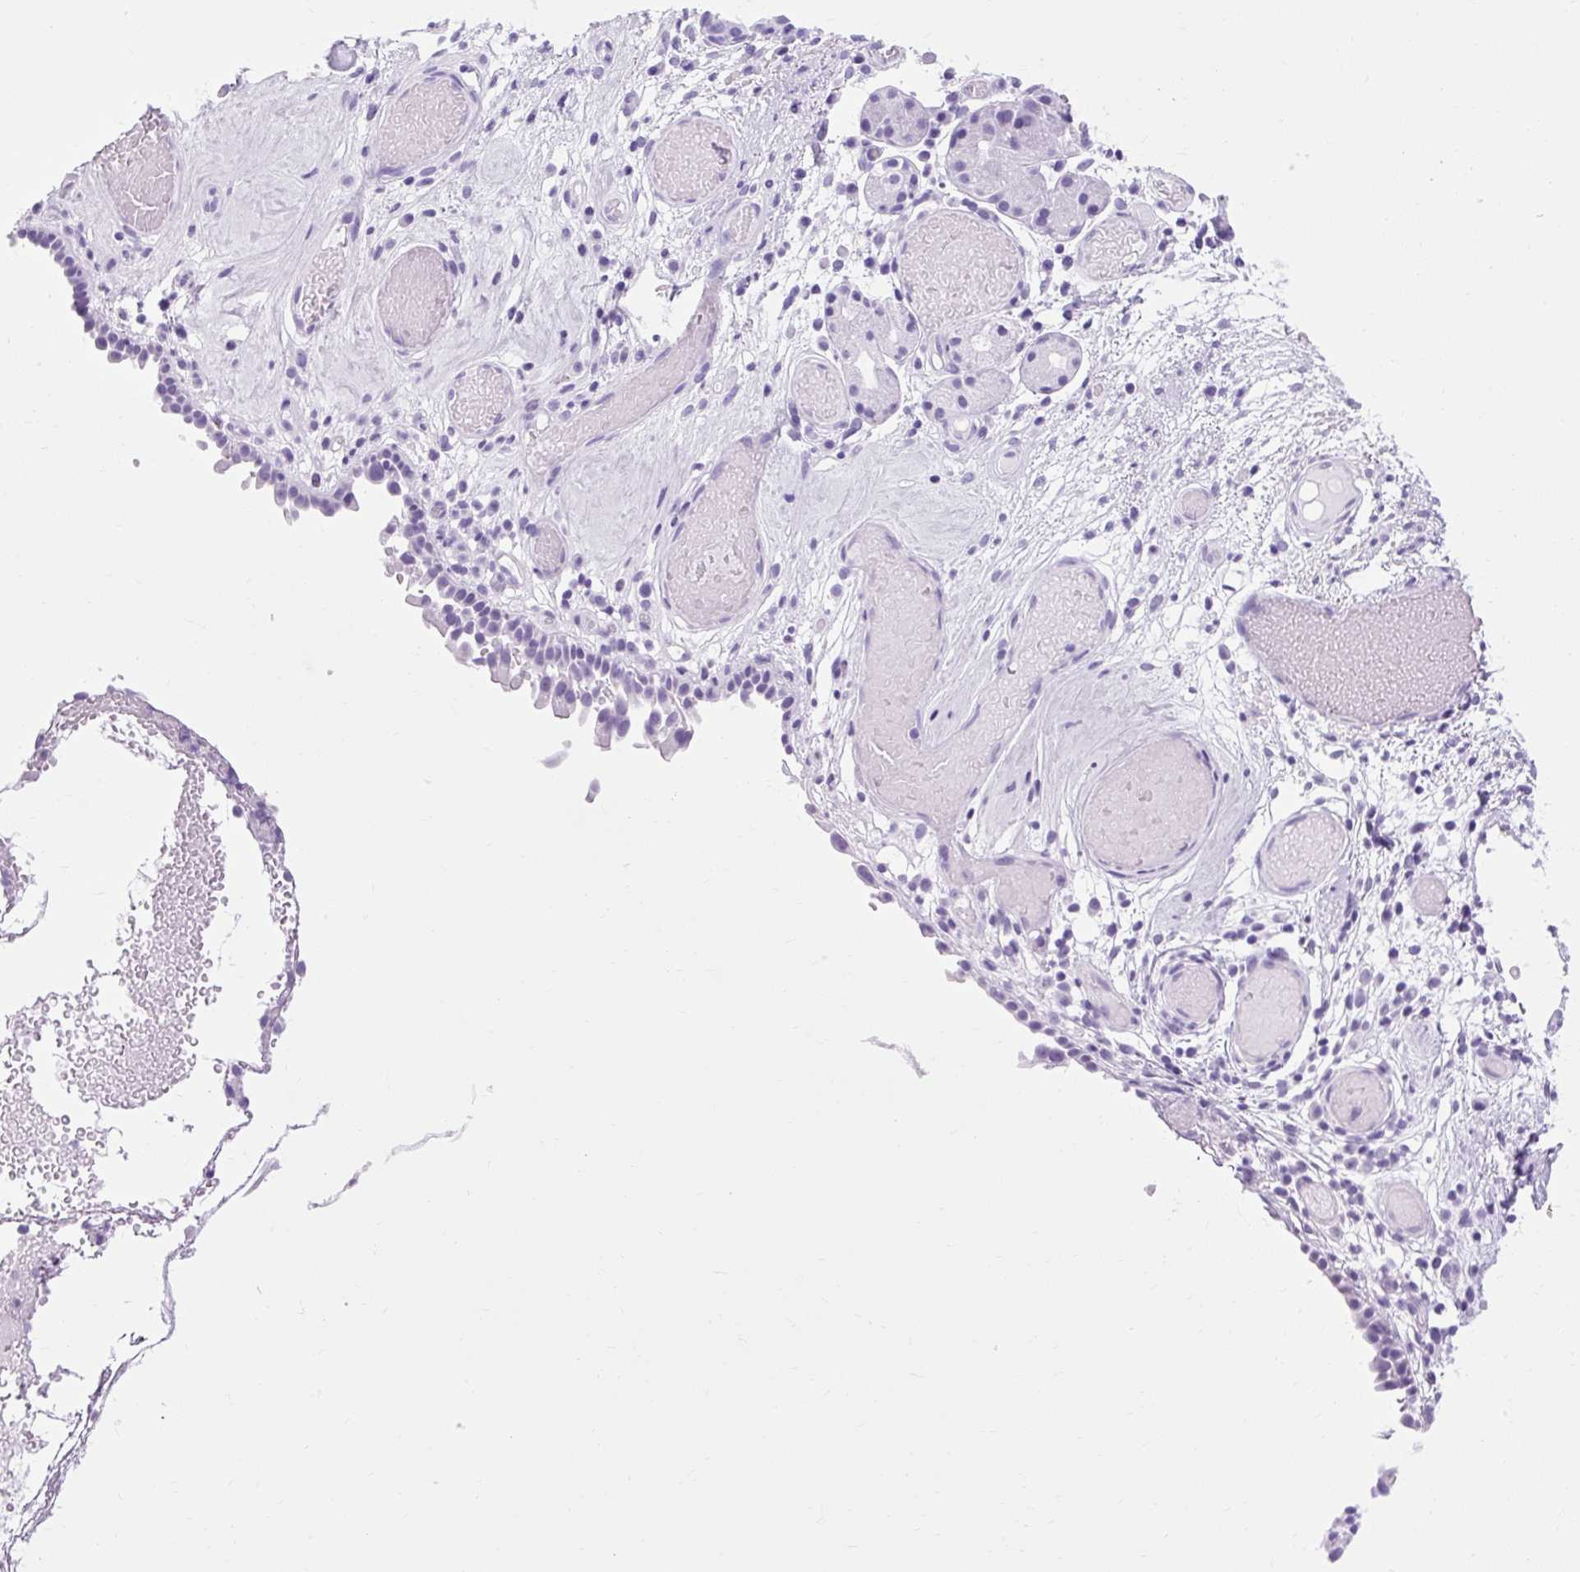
{"staining": {"intensity": "negative", "quantity": "none", "location": "none"}, "tissue": "nasopharynx", "cell_type": "Respiratory epithelial cells", "image_type": "normal", "snomed": [{"axis": "morphology", "description": "Normal tissue, NOS"}, {"axis": "morphology", "description": "Inflammation, NOS"}, {"axis": "topography", "description": "Nasopharynx"}], "caption": "Photomicrograph shows no protein staining in respiratory epithelial cells of normal nasopharynx.", "gene": "B3GNT4", "patient": {"sex": "male", "age": 54}}